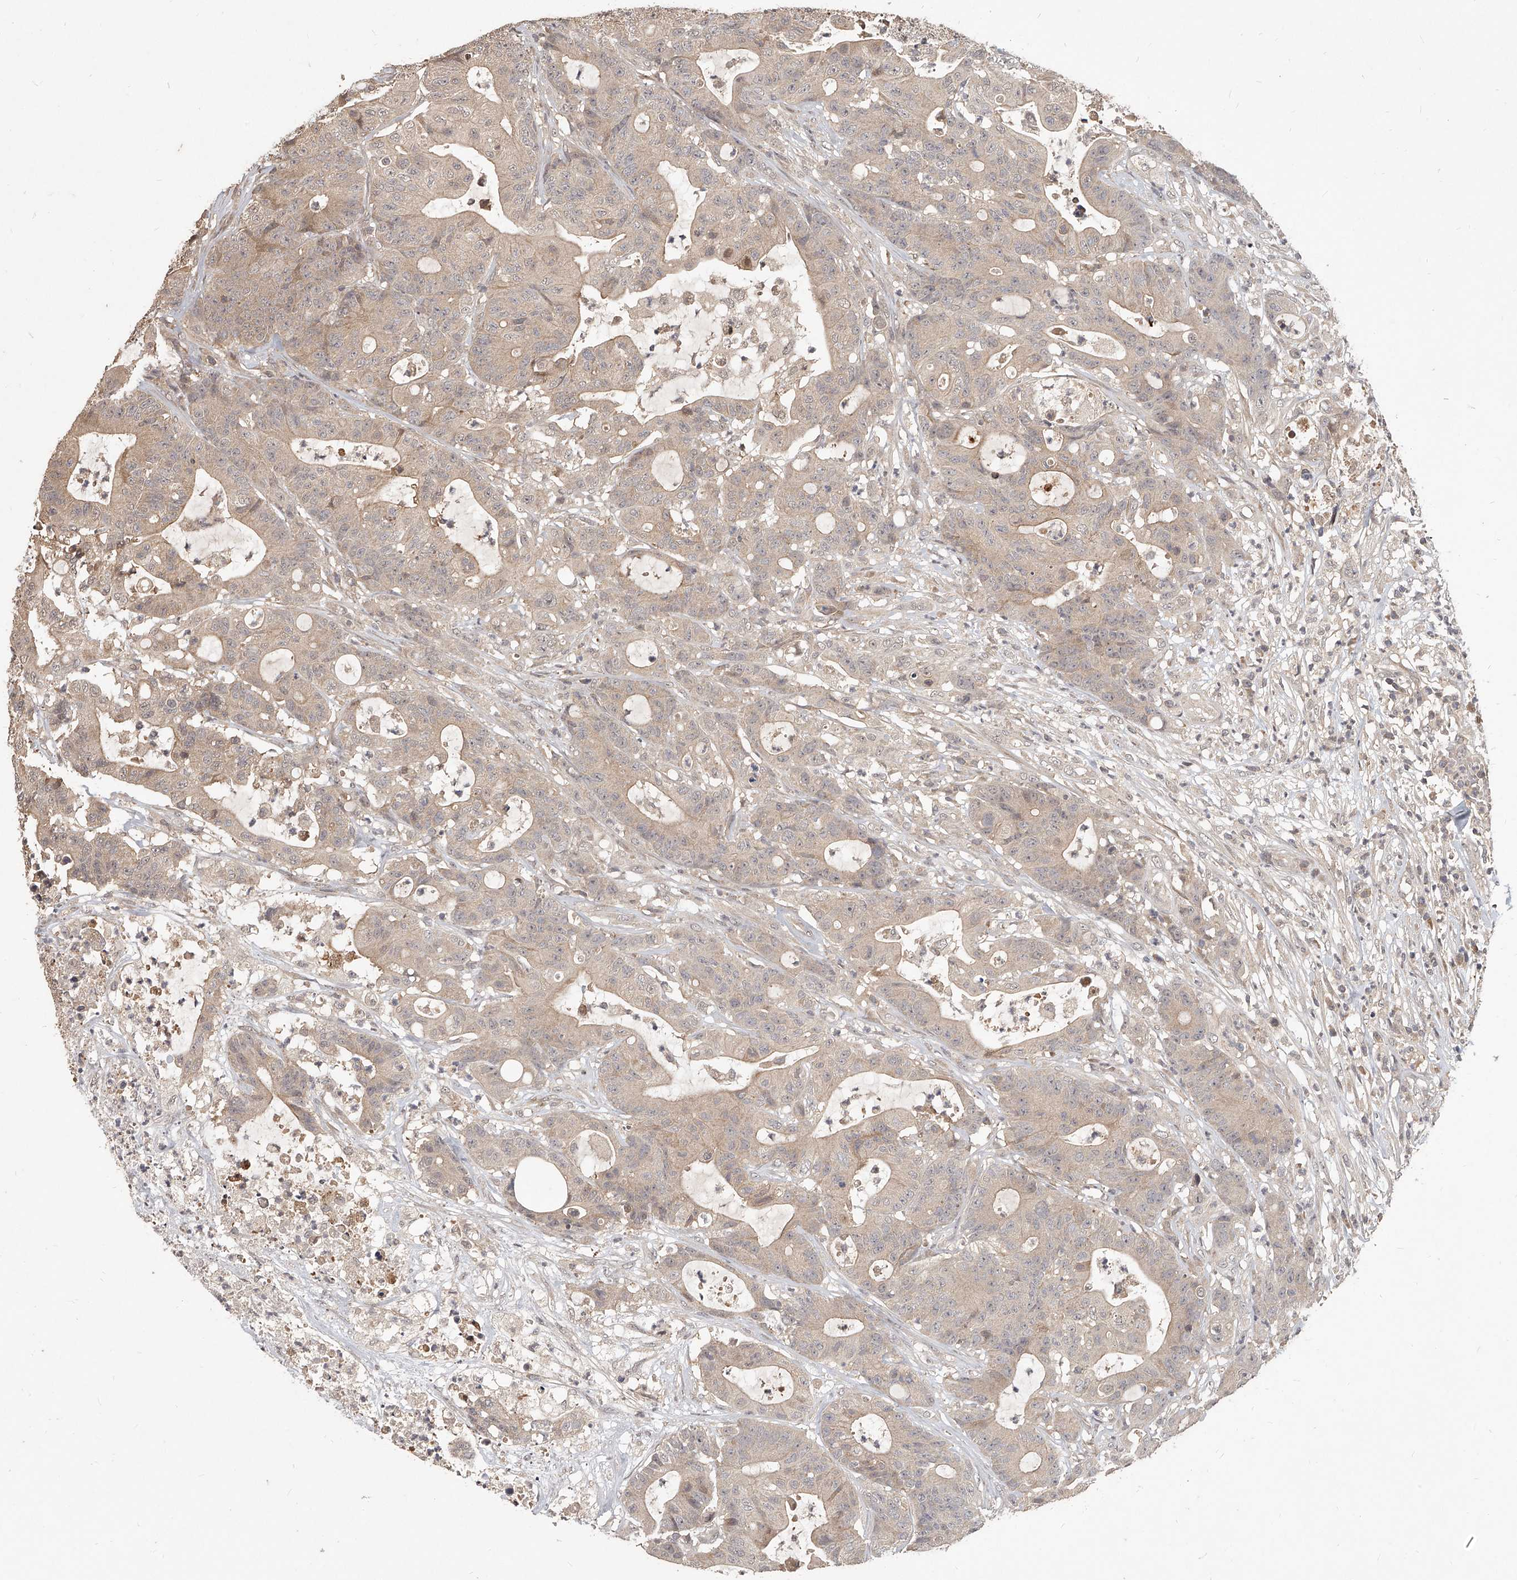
{"staining": {"intensity": "weak", "quantity": "<25%", "location": "cytoplasmic/membranous"}, "tissue": "colorectal cancer", "cell_type": "Tumor cells", "image_type": "cancer", "snomed": [{"axis": "morphology", "description": "Adenocarcinoma, NOS"}, {"axis": "topography", "description": "Colon"}], "caption": "A high-resolution photomicrograph shows IHC staining of adenocarcinoma (colorectal), which shows no significant positivity in tumor cells.", "gene": "SLC37A1", "patient": {"sex": "female", "age": 84}}